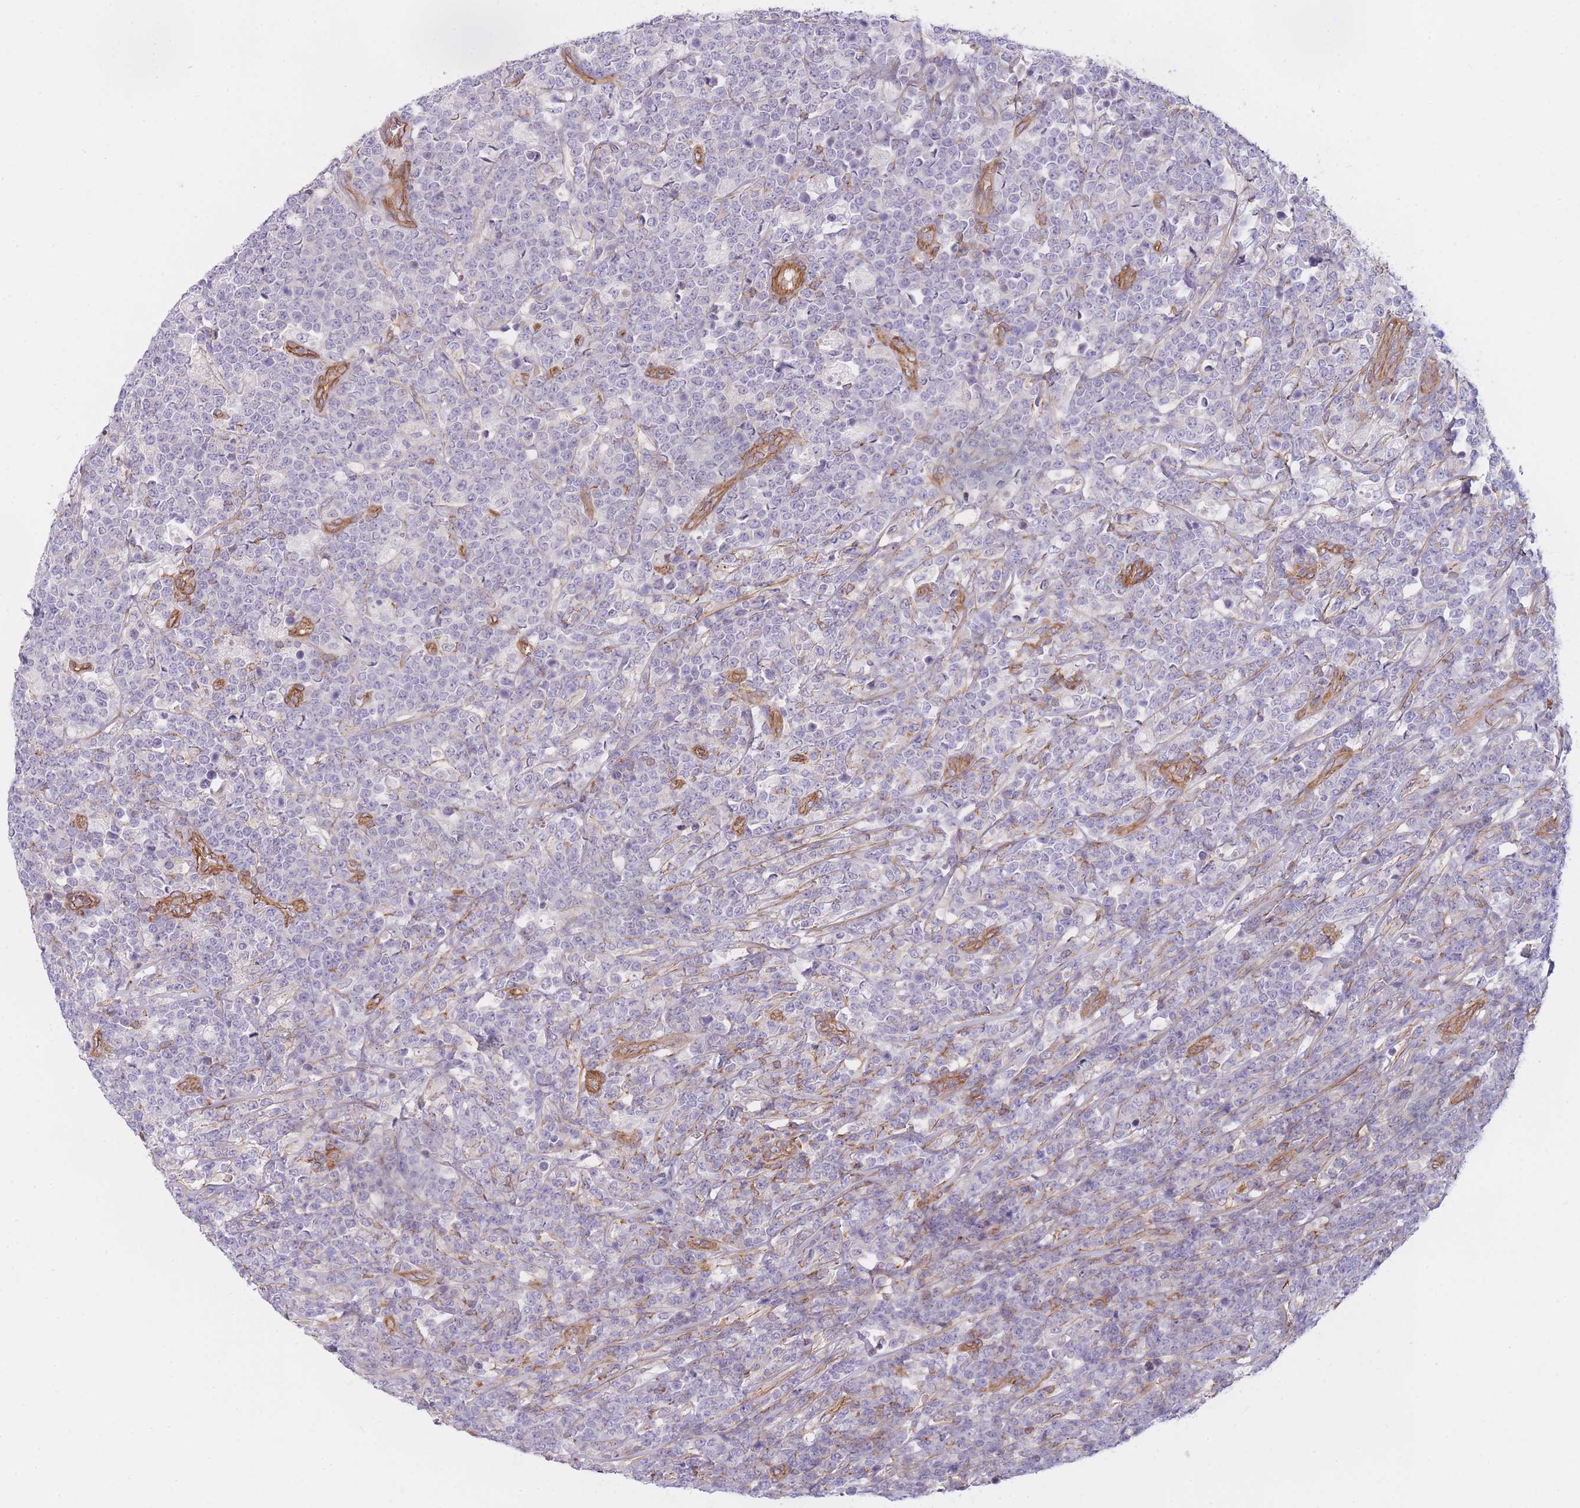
{"staining": {"intensity": "negative", "quantity": "none", "location": "none"}, "tissue": "lymphoma", "cell_type": "Tumor cells", "image_type": "cancer", "snomed": [{"axis": "morphology", "description": "Malignant lymphoma, non-Hodgkin's type, High grade"}, {"axis": "topography", "description": "Small intestine"}], "caption": "Histopathology image shows no significant protein staining in tumor cells of malignant lymphoma, non-Hodgkin's type (high-grade).", "gene": "CDC25B", "patient": {"sex": "male", "age": 8}}